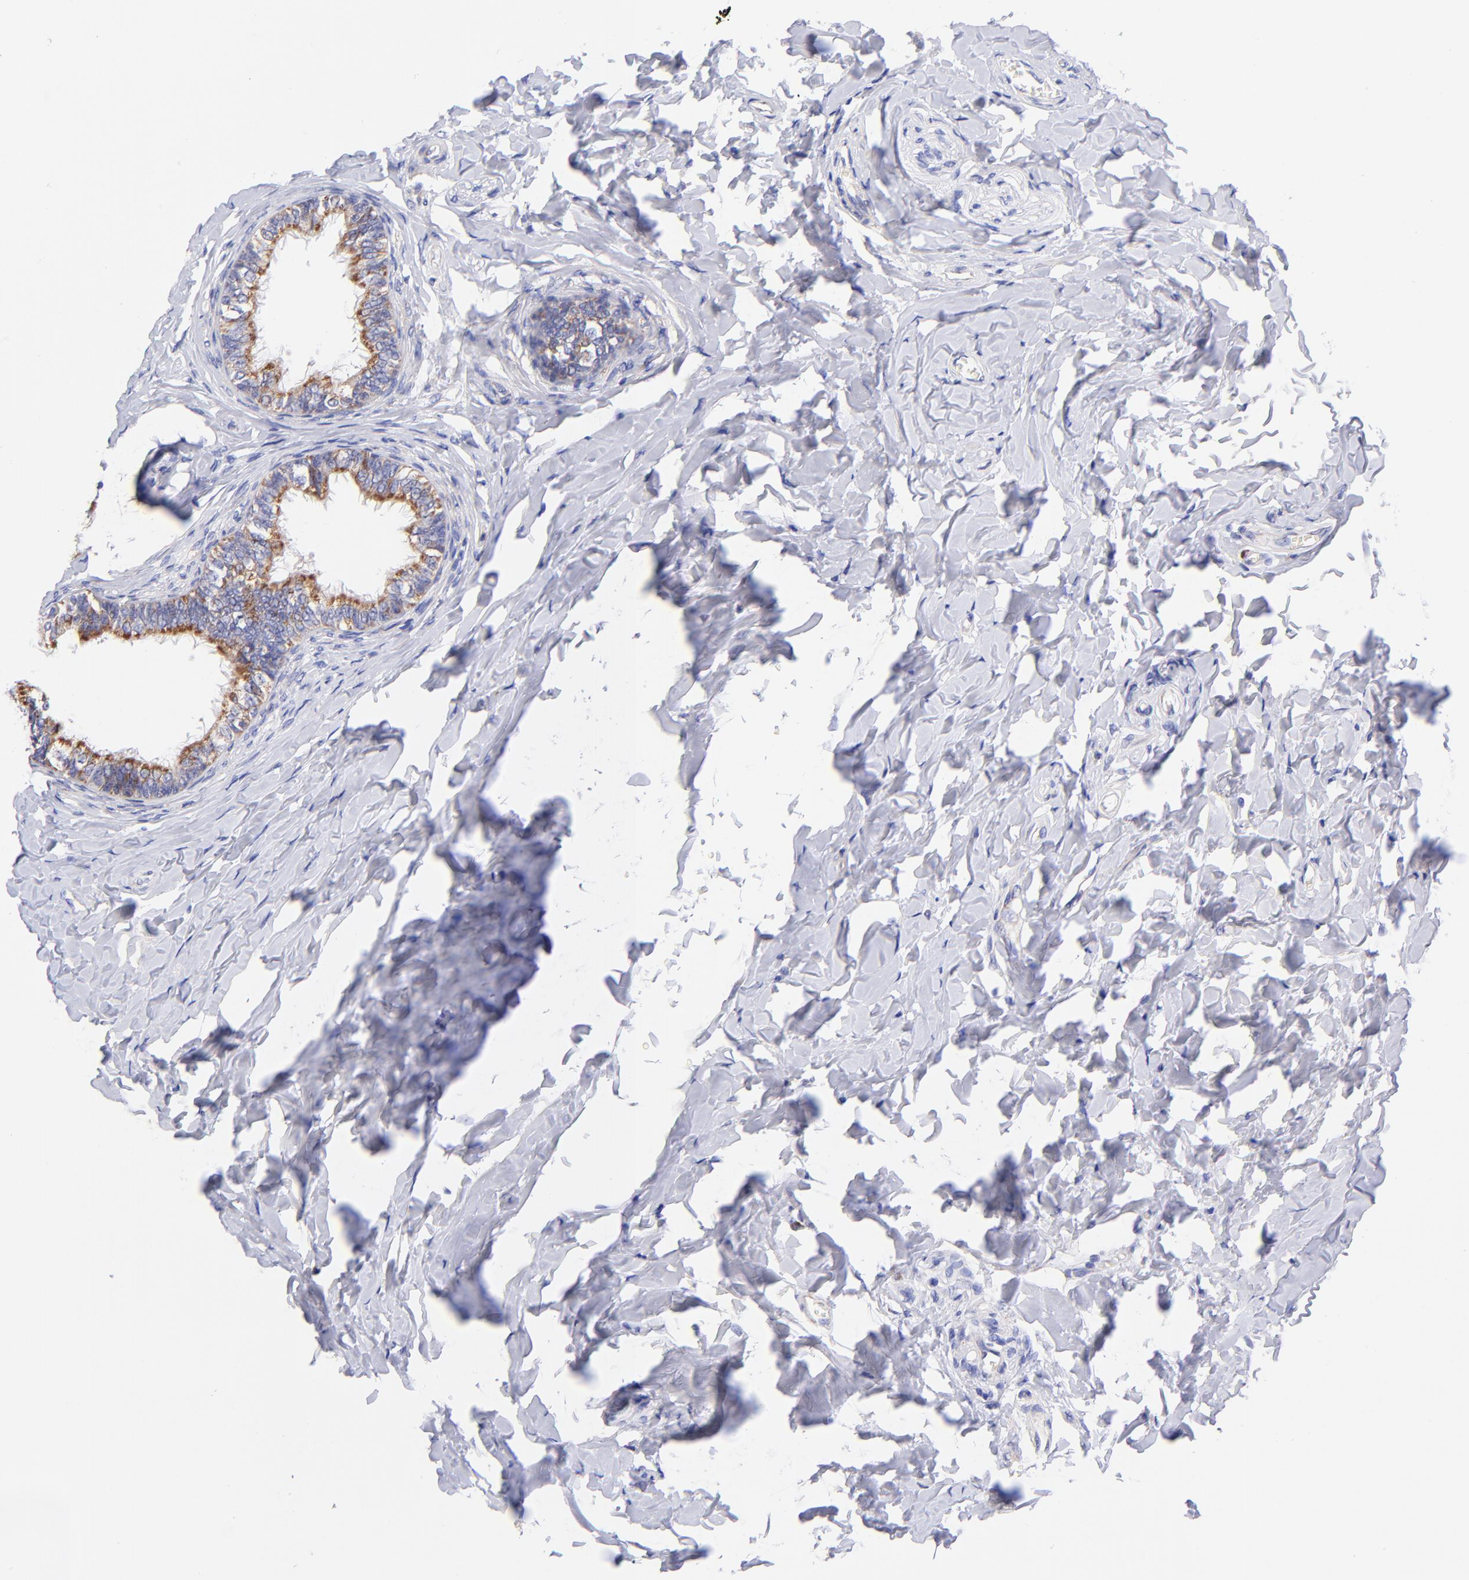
{"staining": {"intensity": "weak", "quantity": "25%-75%", "location": "cytoplasmic/membranous"}, "tissue": "epididymis", "cell_type": "Glandular cells", "image_type": "normal", "snomed": [{"axis": "morphology", "description": "Normal tissue, NOS"}, {"axis": "topography", "description": "Soft tissue"}, {"axis": "topography", "description": "Epididymis"}], "caption": "IHC micrograph of normal epididymis: human epididymis stained using IHC exhibits low levels of weak protein expression localized specifically in the cytoplasmic/membranous of glandular cells, appearing as a cytoplasmic/membranous brown color.", "gene": "NDUFB7", "patient": {"sex": "male", "age": 26}}